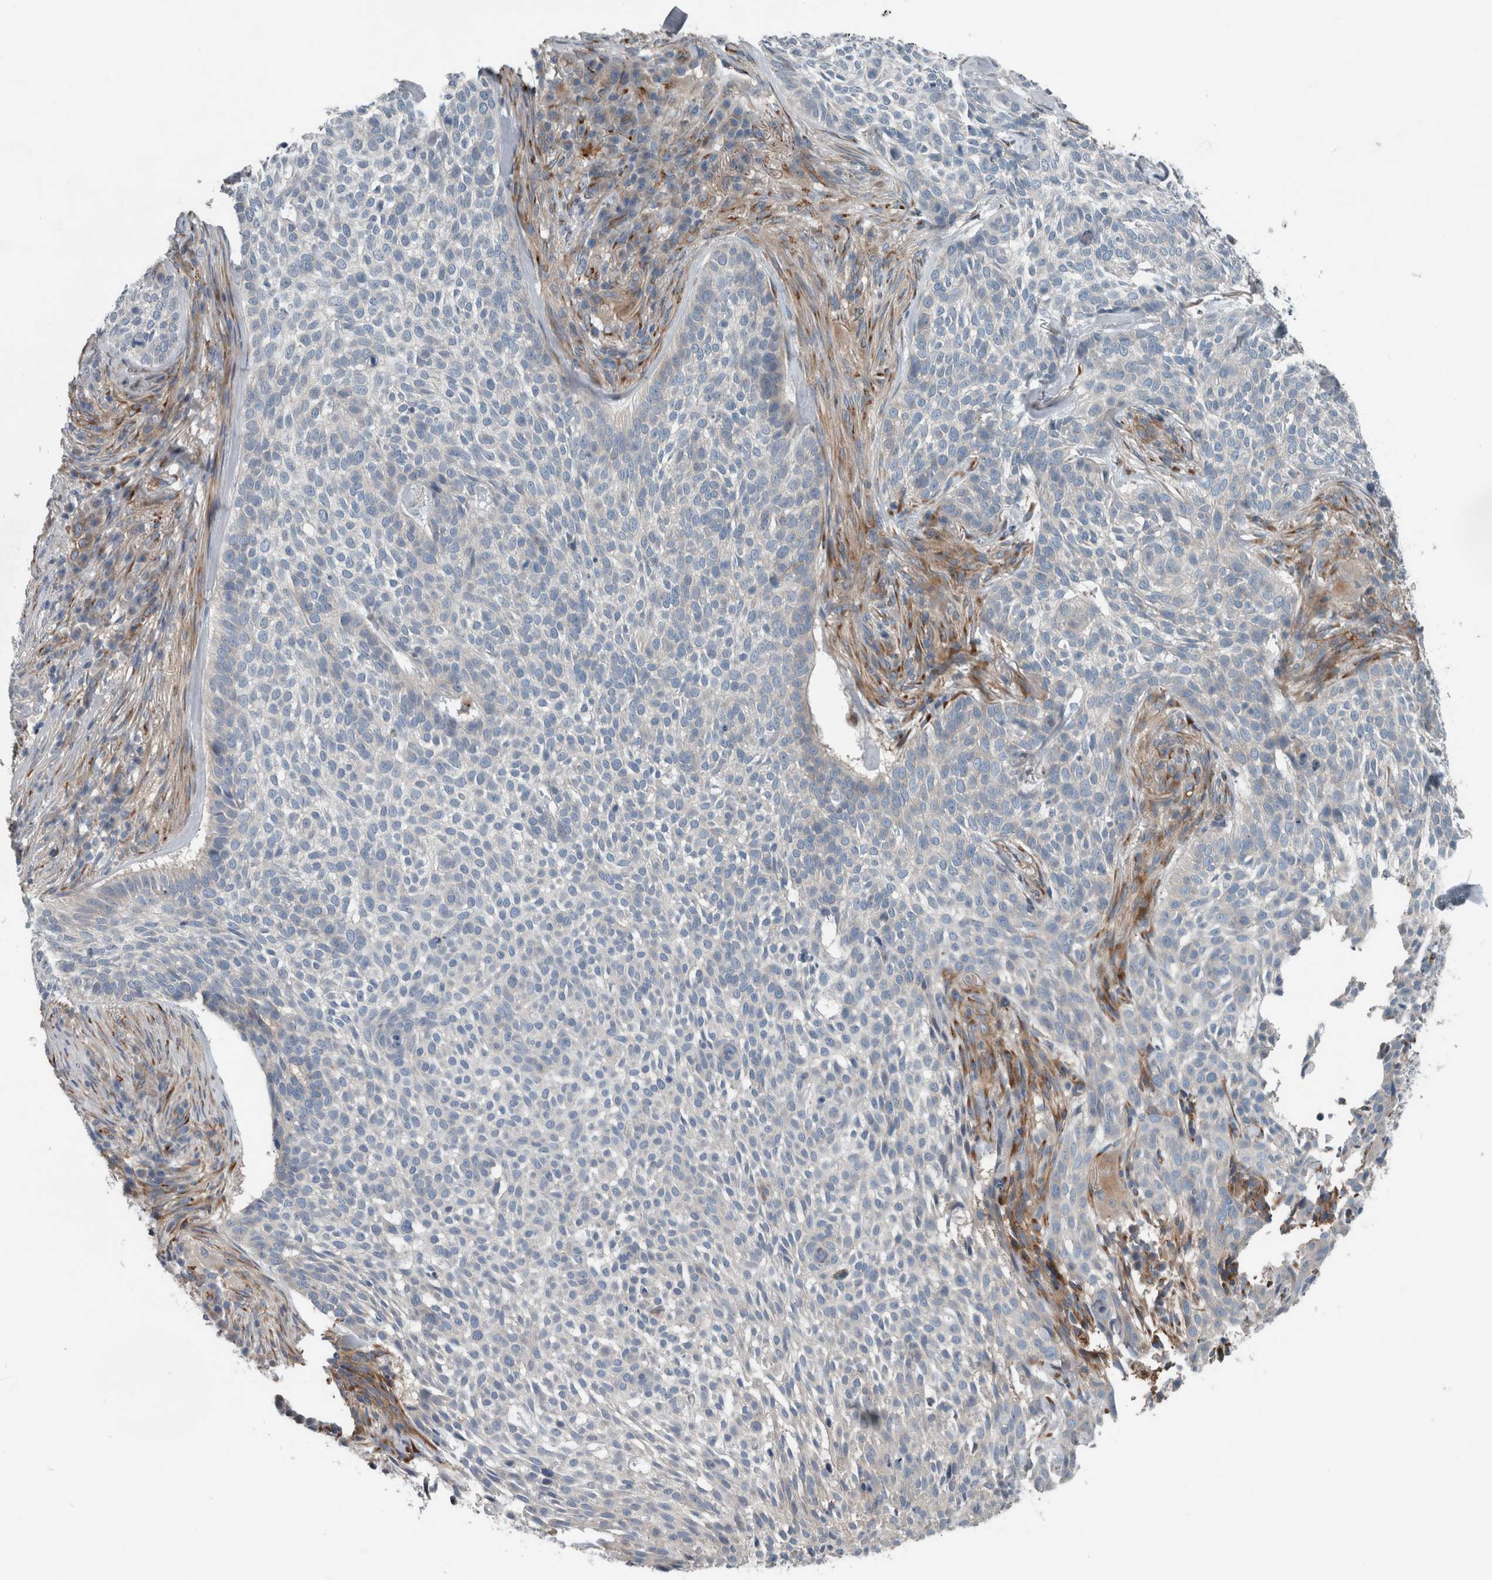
{"staining": {"intensity": "negative", "quantity": "none", "location": "none"}, "tissue": "skin cancer", "cell_type": "Tumor cells", "image_type": "cancer", "snomed": [{"axis": "morphology", "description": "Basal cell carcinoma"}, {"axis": "topography", "description": "Skin"}], "caption": "DAB immunohistochemical staining of human skin cancer (basal cell carcinoma) shows no significant staining in tumor cells. (DAB immunohistochemistry (IHC), high magnification).", "gene": "GLT8D2", "patient": {"sex": "female", "age": 64}}